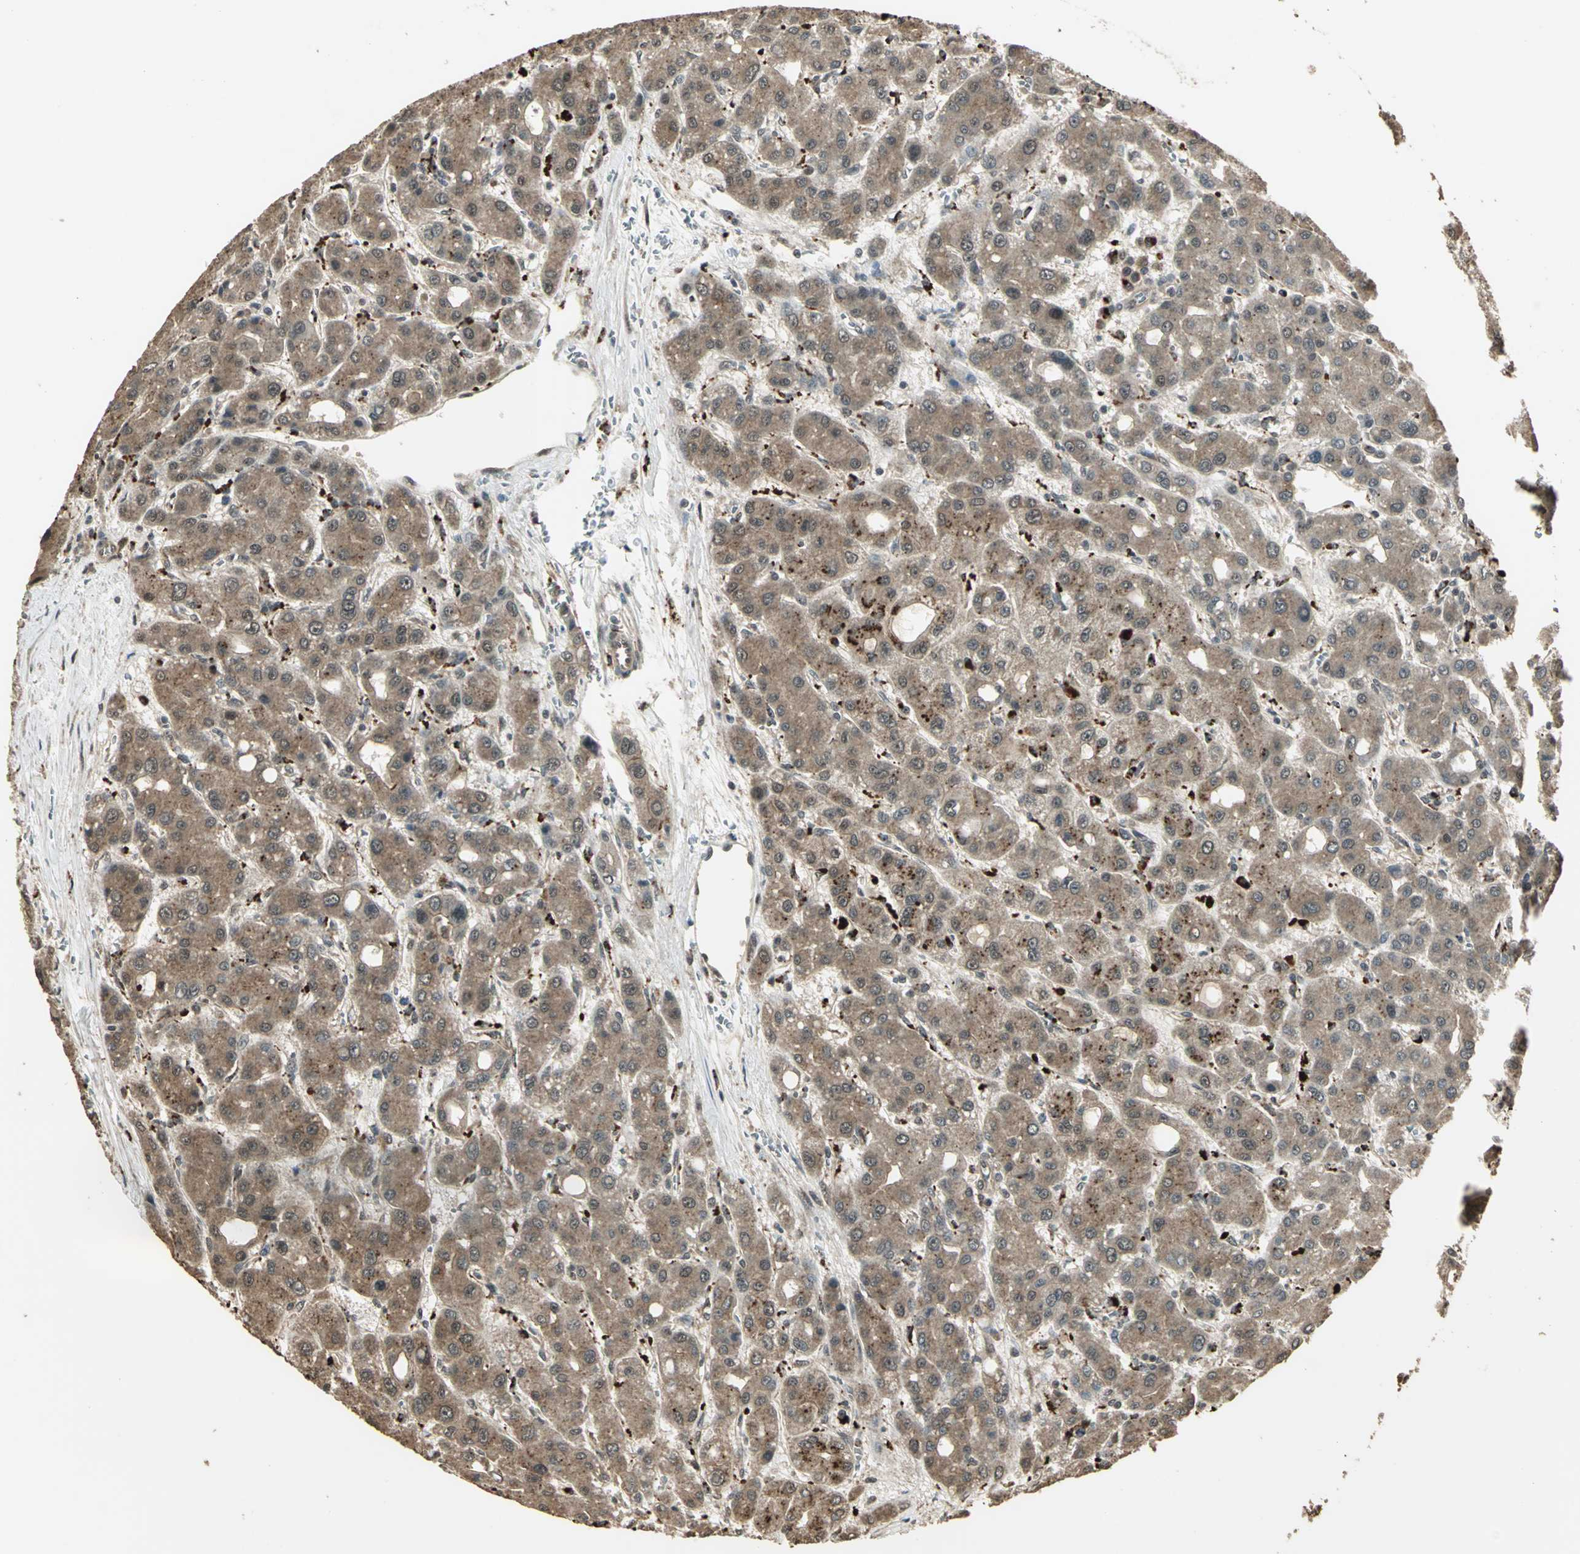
{"staining": {"intensity": "moderate", "quantity": ">75%", "location": "cytoplasmic/membranous"}, "tissue": "liver cancer", "cell_type": "Tumor cells", "image_type": "cancer", "snomed": [{"axis": "morphology", "description": "Carcinoma, Hepatocellular, NOS"}, {"axis": "topography", "description": "Liver"}], "caption": "Brown immunohistochemical staining in human hepatocellular carcinoma (liver) reveals moderate cytoplasmic/membranous expression in about >75% of tumor cells.", "gene": "UCHL5", "patient": {"sex": "male", "age": 55}}